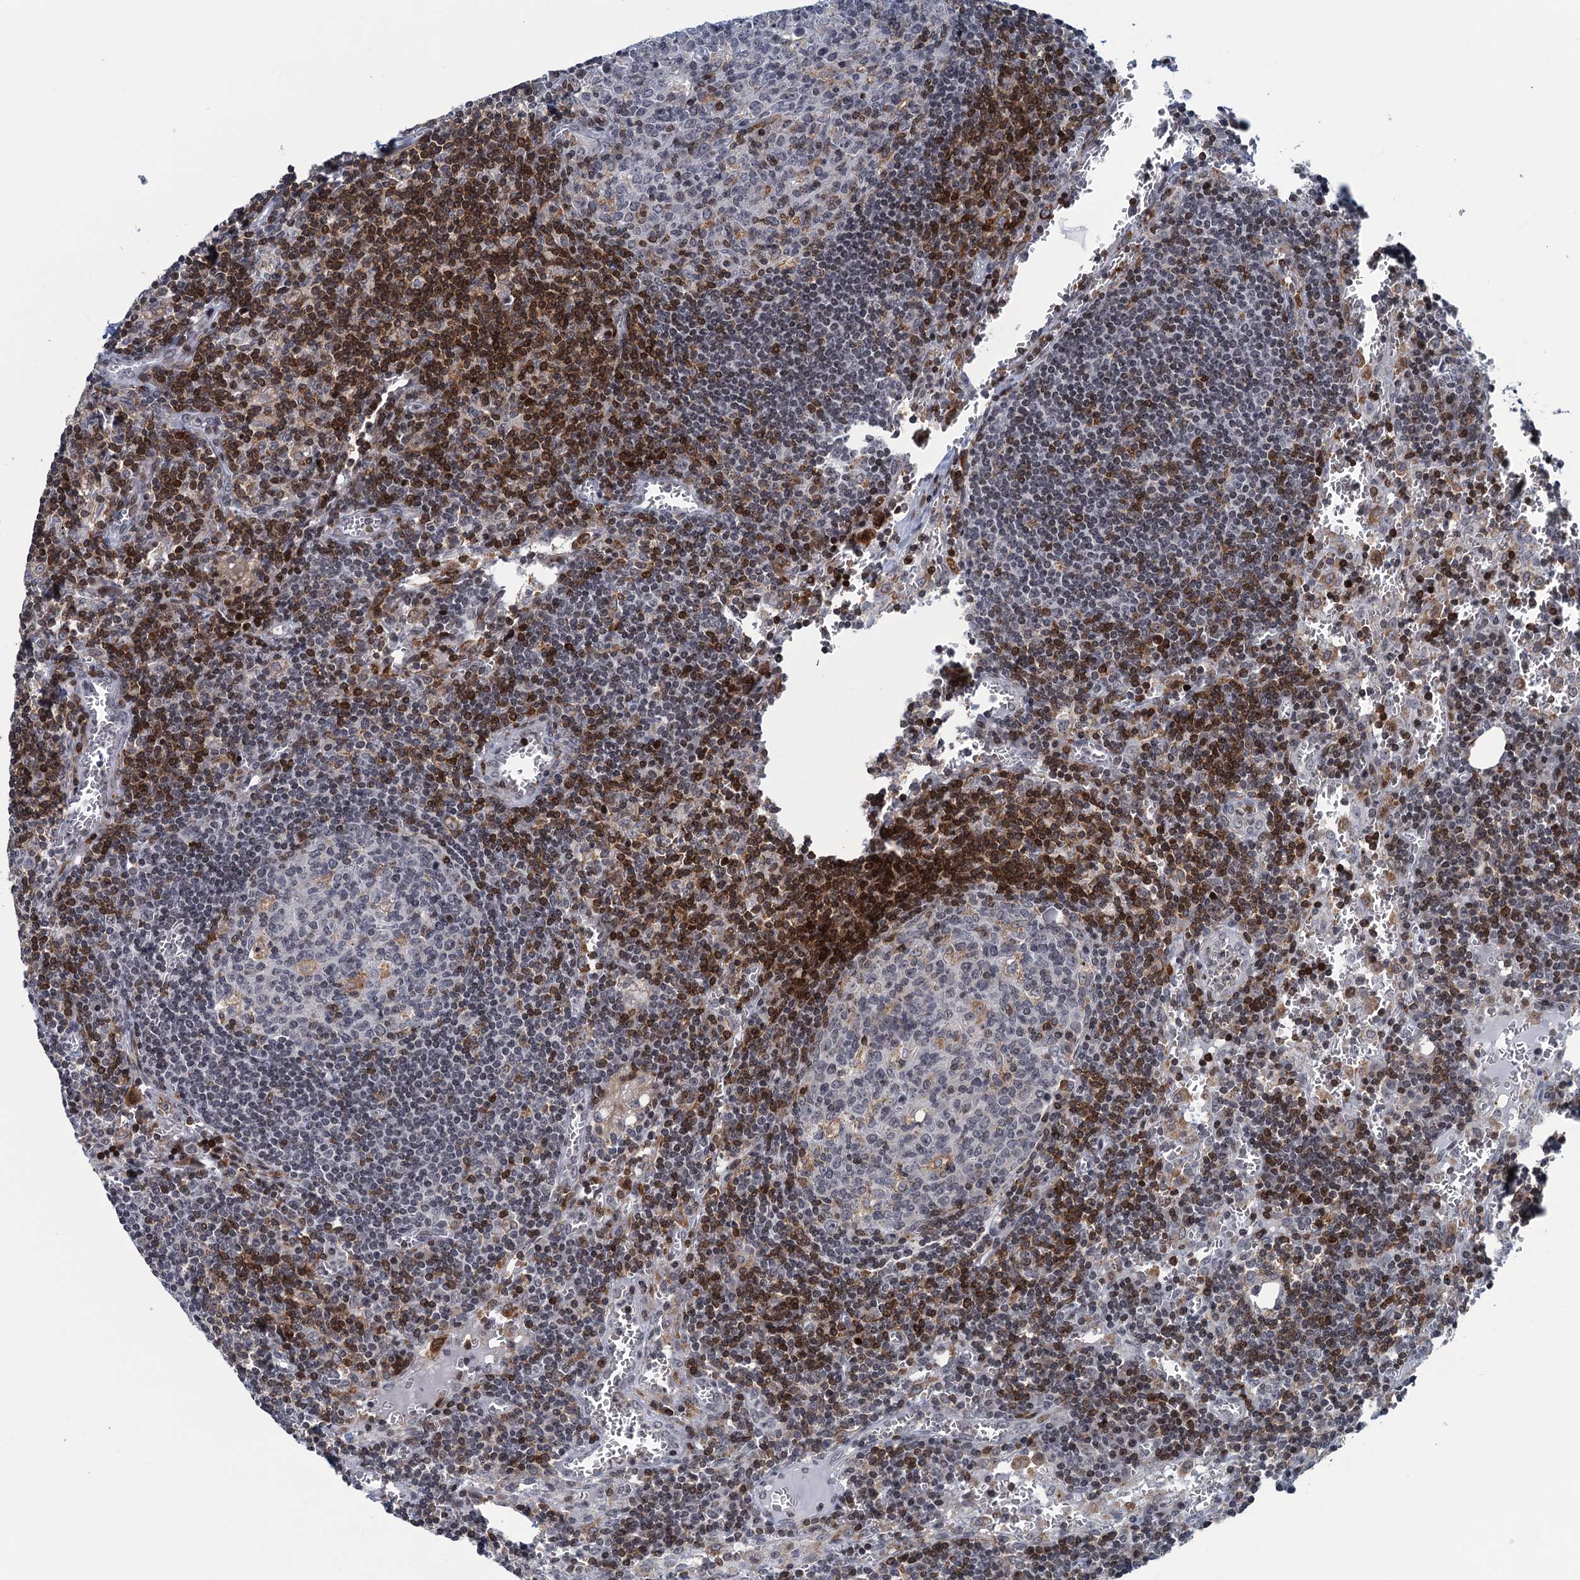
{"staining": {"intensity": "weak", "quantity": "<25%", "location": "cytoplasmic/membranous"}, "tissue": "lymph node", "cell_type": "Germinal center cells", "image_type": "normal", "snomed": [{"axis": "morphology", "description": "Normal tissue, NOS"}, {"axis": "topography", "description": "Lymph node"}], "caption": "Immunohistochemistry micrograph of normal lymph node: lymph node stained with DAB demonstrates no significant protein positivity in germinal center cells.", "gene": "FYB1", "patient": {"sex": "female", "age": 73}}